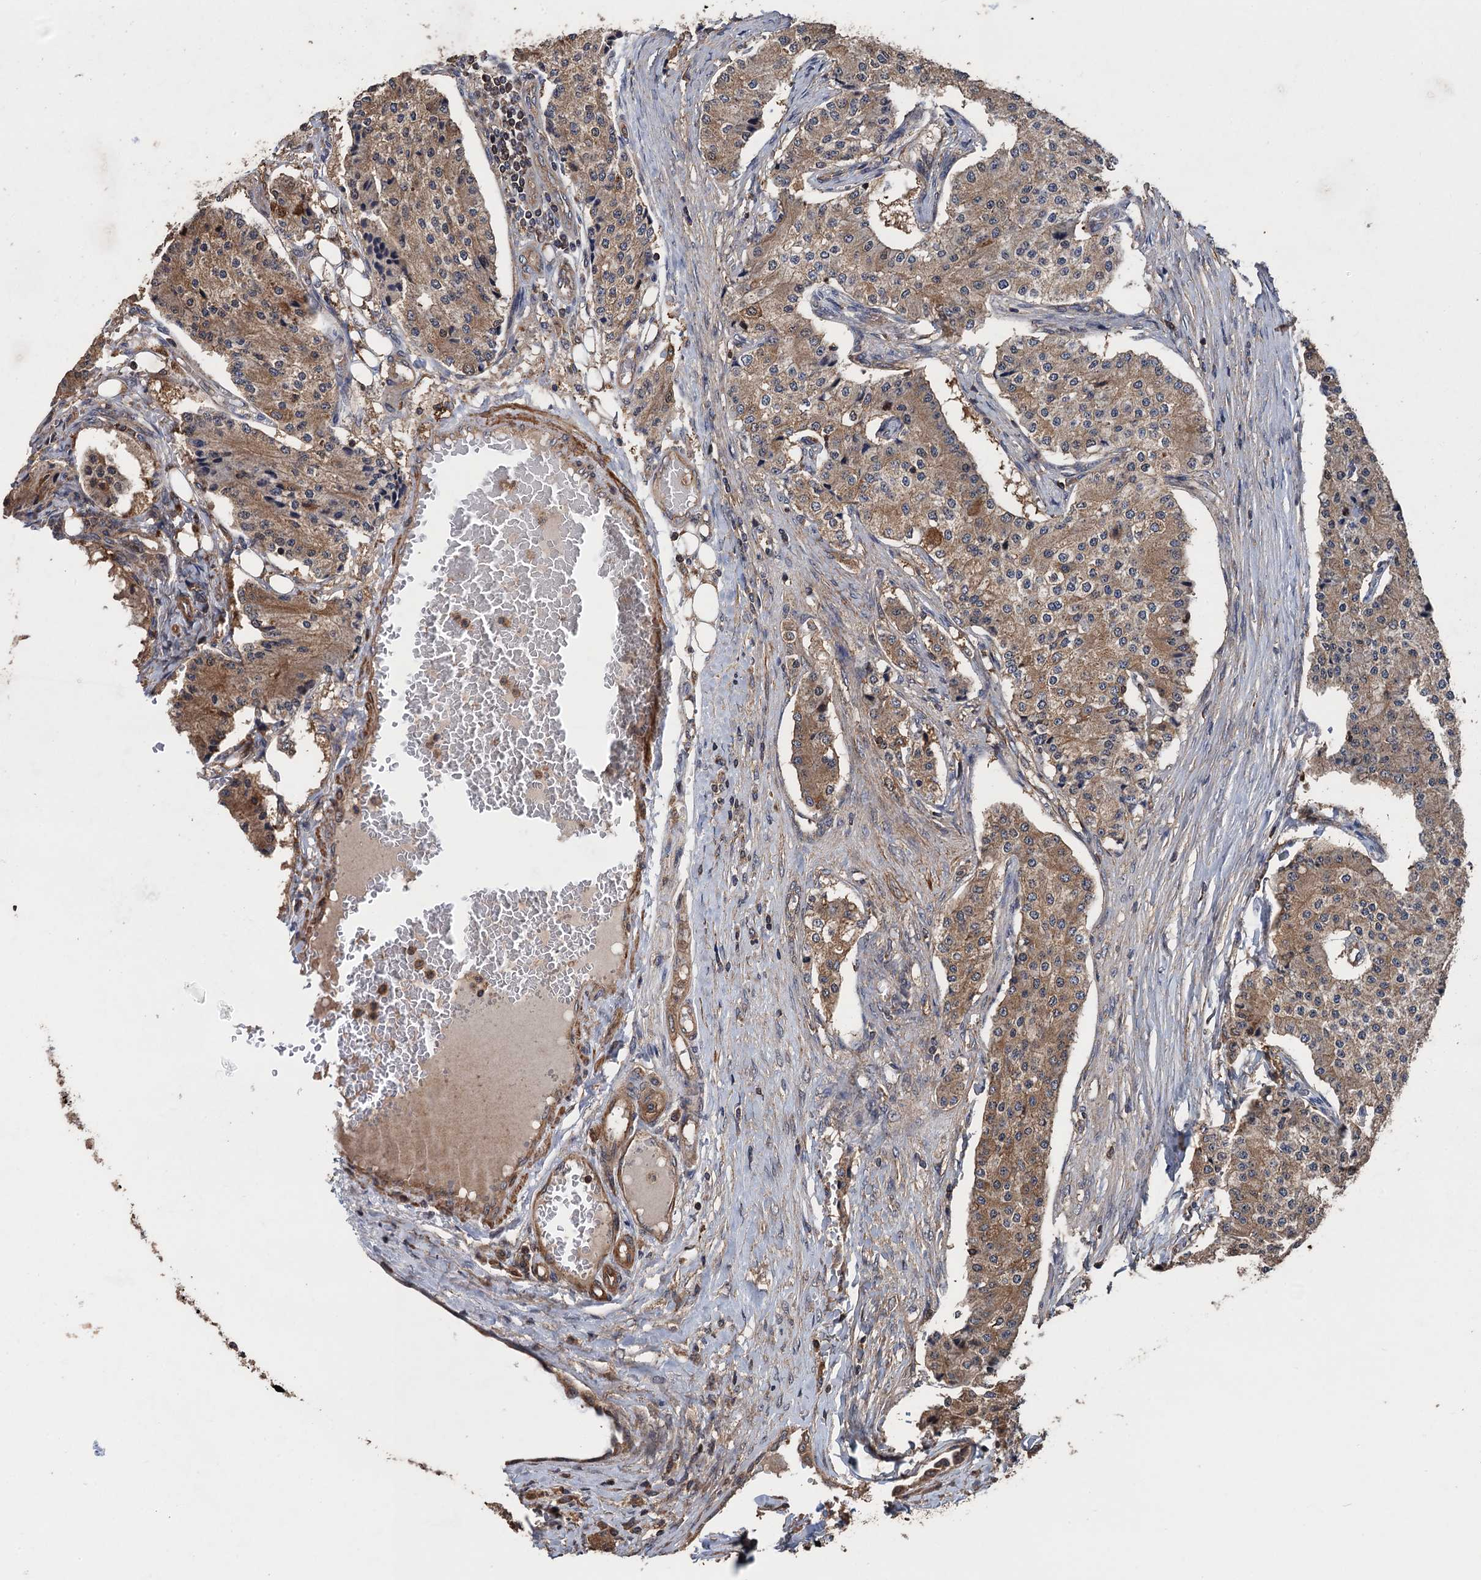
{"staining": {"intensity": "moderate", "quantity": "25%-75%", "location": "cytoplasmic/membranous"}, "tissue": "carcinoid", "cell_type": "Tumor cells", "image_type": "cancer", "snomed": [{"axis": "morphology", "description": "Carcinoid, malignant, NOS"}, {"axis": "topography", "description": "Colon"}], "caption": "High-power microscopy captured an IHC photomicrograph of carcinoid, revealing moderate cytoplasmic/membranous staining in approximately 25%-75% of tumor cells.", "gene": "PPP4R1", "patient": {"sex": "female", "age": 52}}